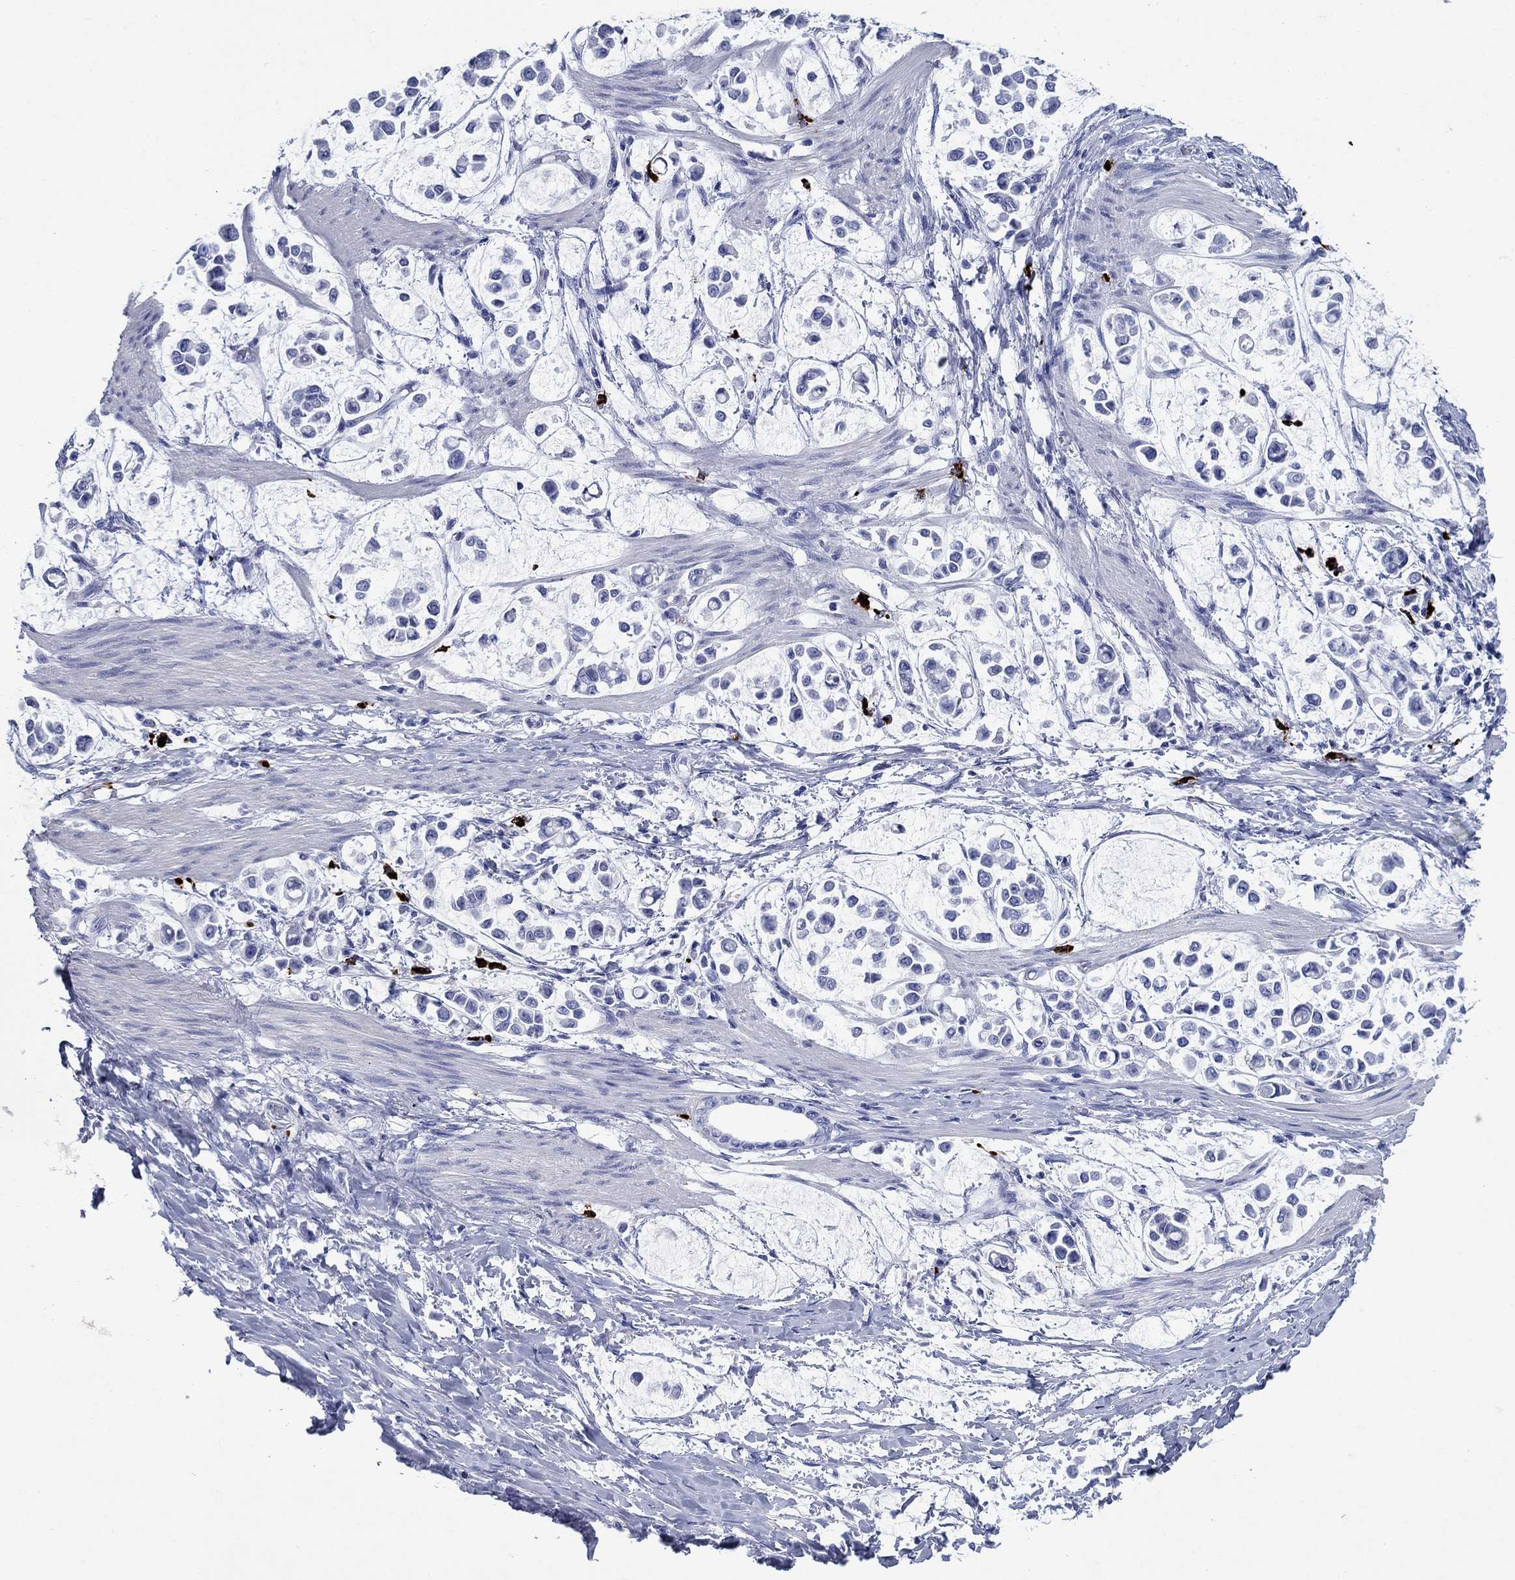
{"staining": {"intensity": "negative", "quantity": "none", "location": "none"}, "tissue": "stomach cancer", "cell_type": "Tumor cells", "image_type": "cancer", "snomed": [{"axis": "morphology", "description": "Adenocarcinoma, NOS"}, {"axis": "topography", "description": "Stomach"}], "caption": "This is an IHC micrograph of adenocarcinoma (stomach). There is no staining in tumor cells.", "gene": "AZU1", "patient": {"sex": "male", "age": 82}}